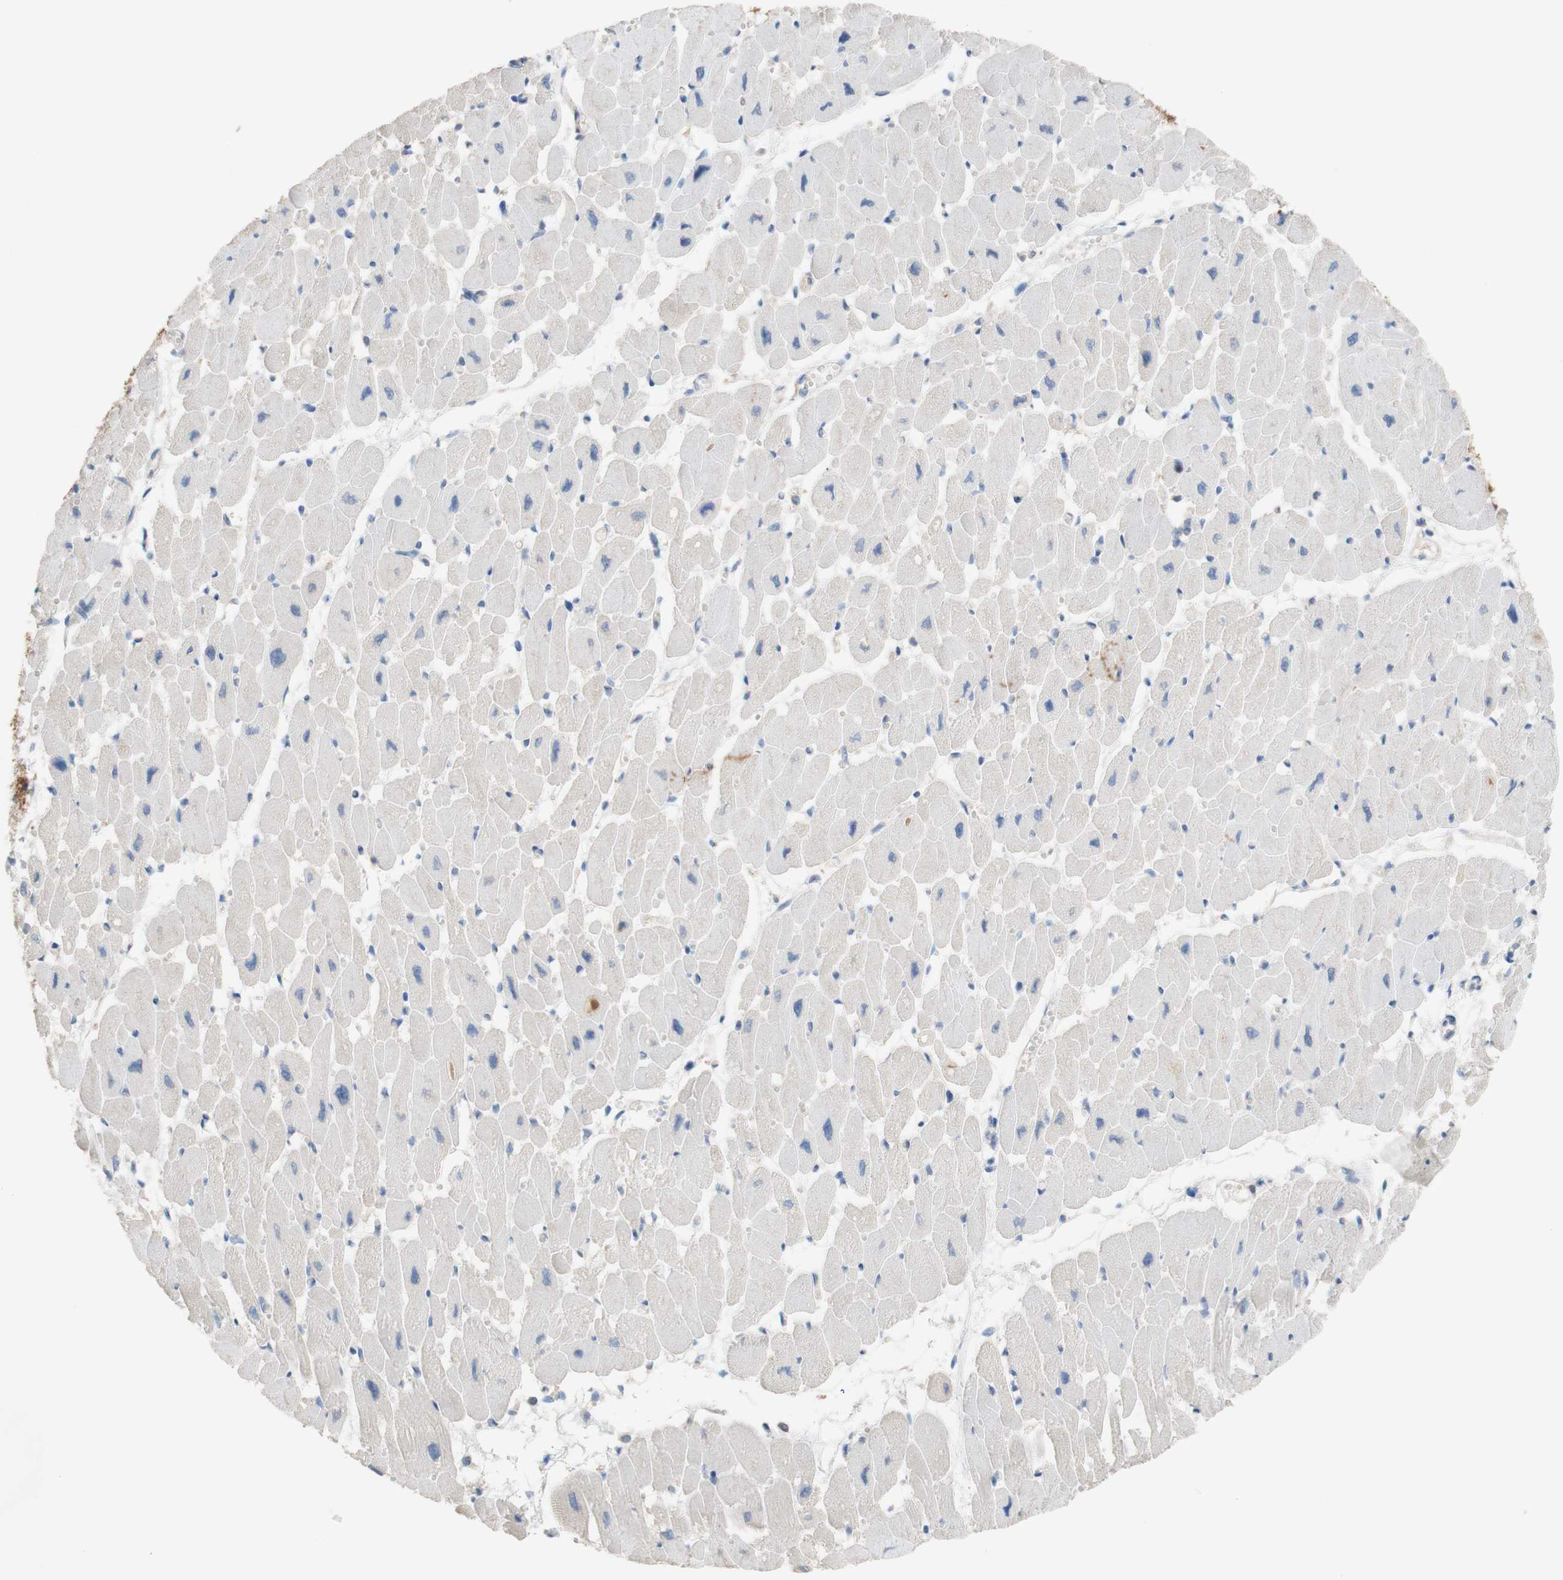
{"staining": {"intensity": "weak", "quantity": ">75%", "location": "cytoplasmic/membranous"}, "tissue": "heart muscle", "cell_type": "Cardiomyocytes", "image_type": "normal", "snomed": [{"axis": "morphology", "description": "Normal tissue, NOS"}, {"axis": "topography", "description": "Heart"}], "caption": "Protein staining of benign heart muscle exhibits weak cytoplasmic/membranous positivity in approximately >75% of cardiomyocytes. Using DAB (brown) and hematoxylin (blue) stains, captured at high magnification using brightfield microscopy.", "gene": "PACSIN1", "patient": {"sex": "female", "age": 54}}